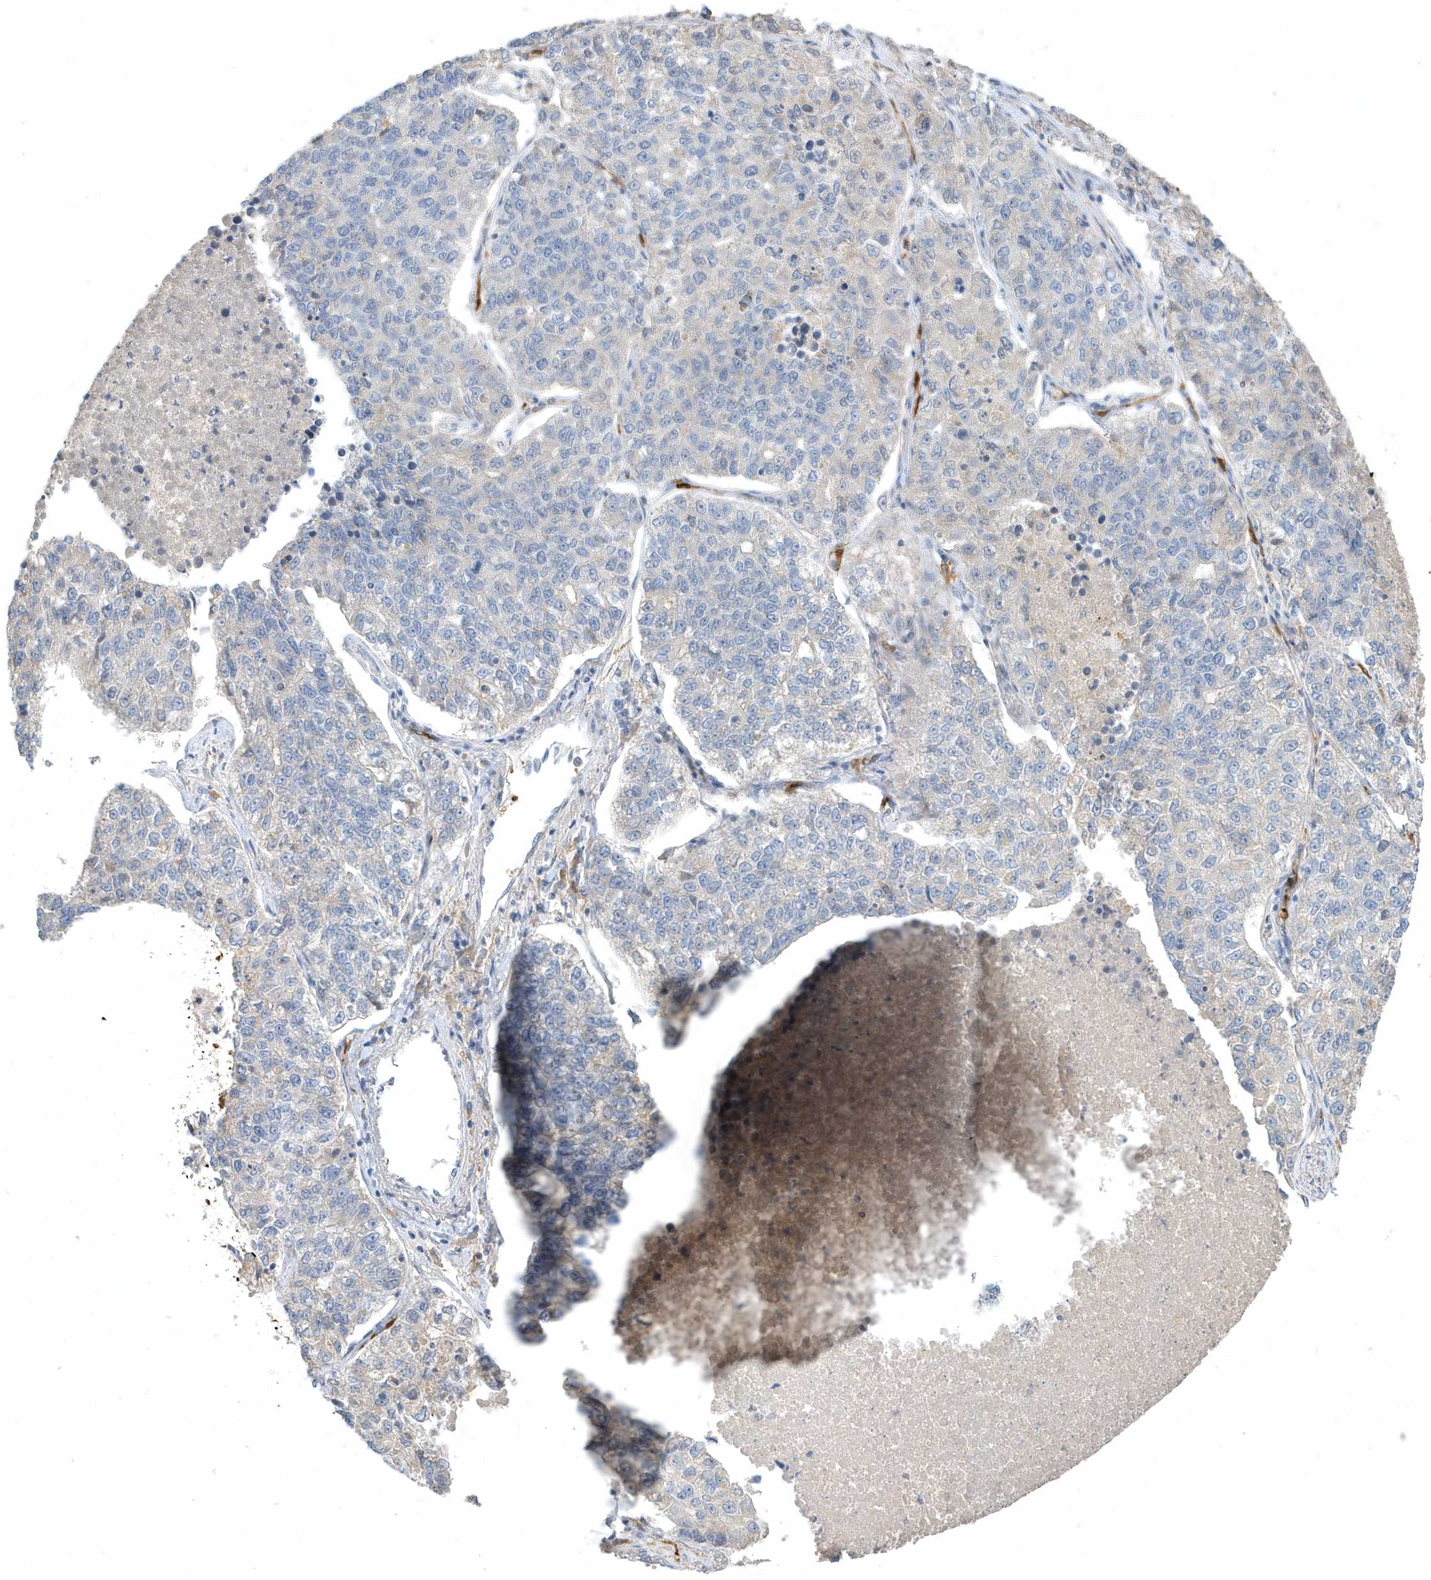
{"staining": {"intensity": "negative", "quantity": "none", "location": "none"}, "tissue": "lung cancer", "cell_type": "Tumor cells", "image_type": "cancer", "snomed": [{"axis": "morphology", "description": "Adenocarcinoma, NOS"}, {"axis": "topography", "description": "Lung"}], "caption": "Immunohistochemistry image of neoplastic tissue: lung adenocarcinoma stained with DAB (3,3'-diaminobenzidine) reveals no significant protein staining in tumor cells.", "gene": "USP53", "patient": {"sex": "male", "age": 49}}